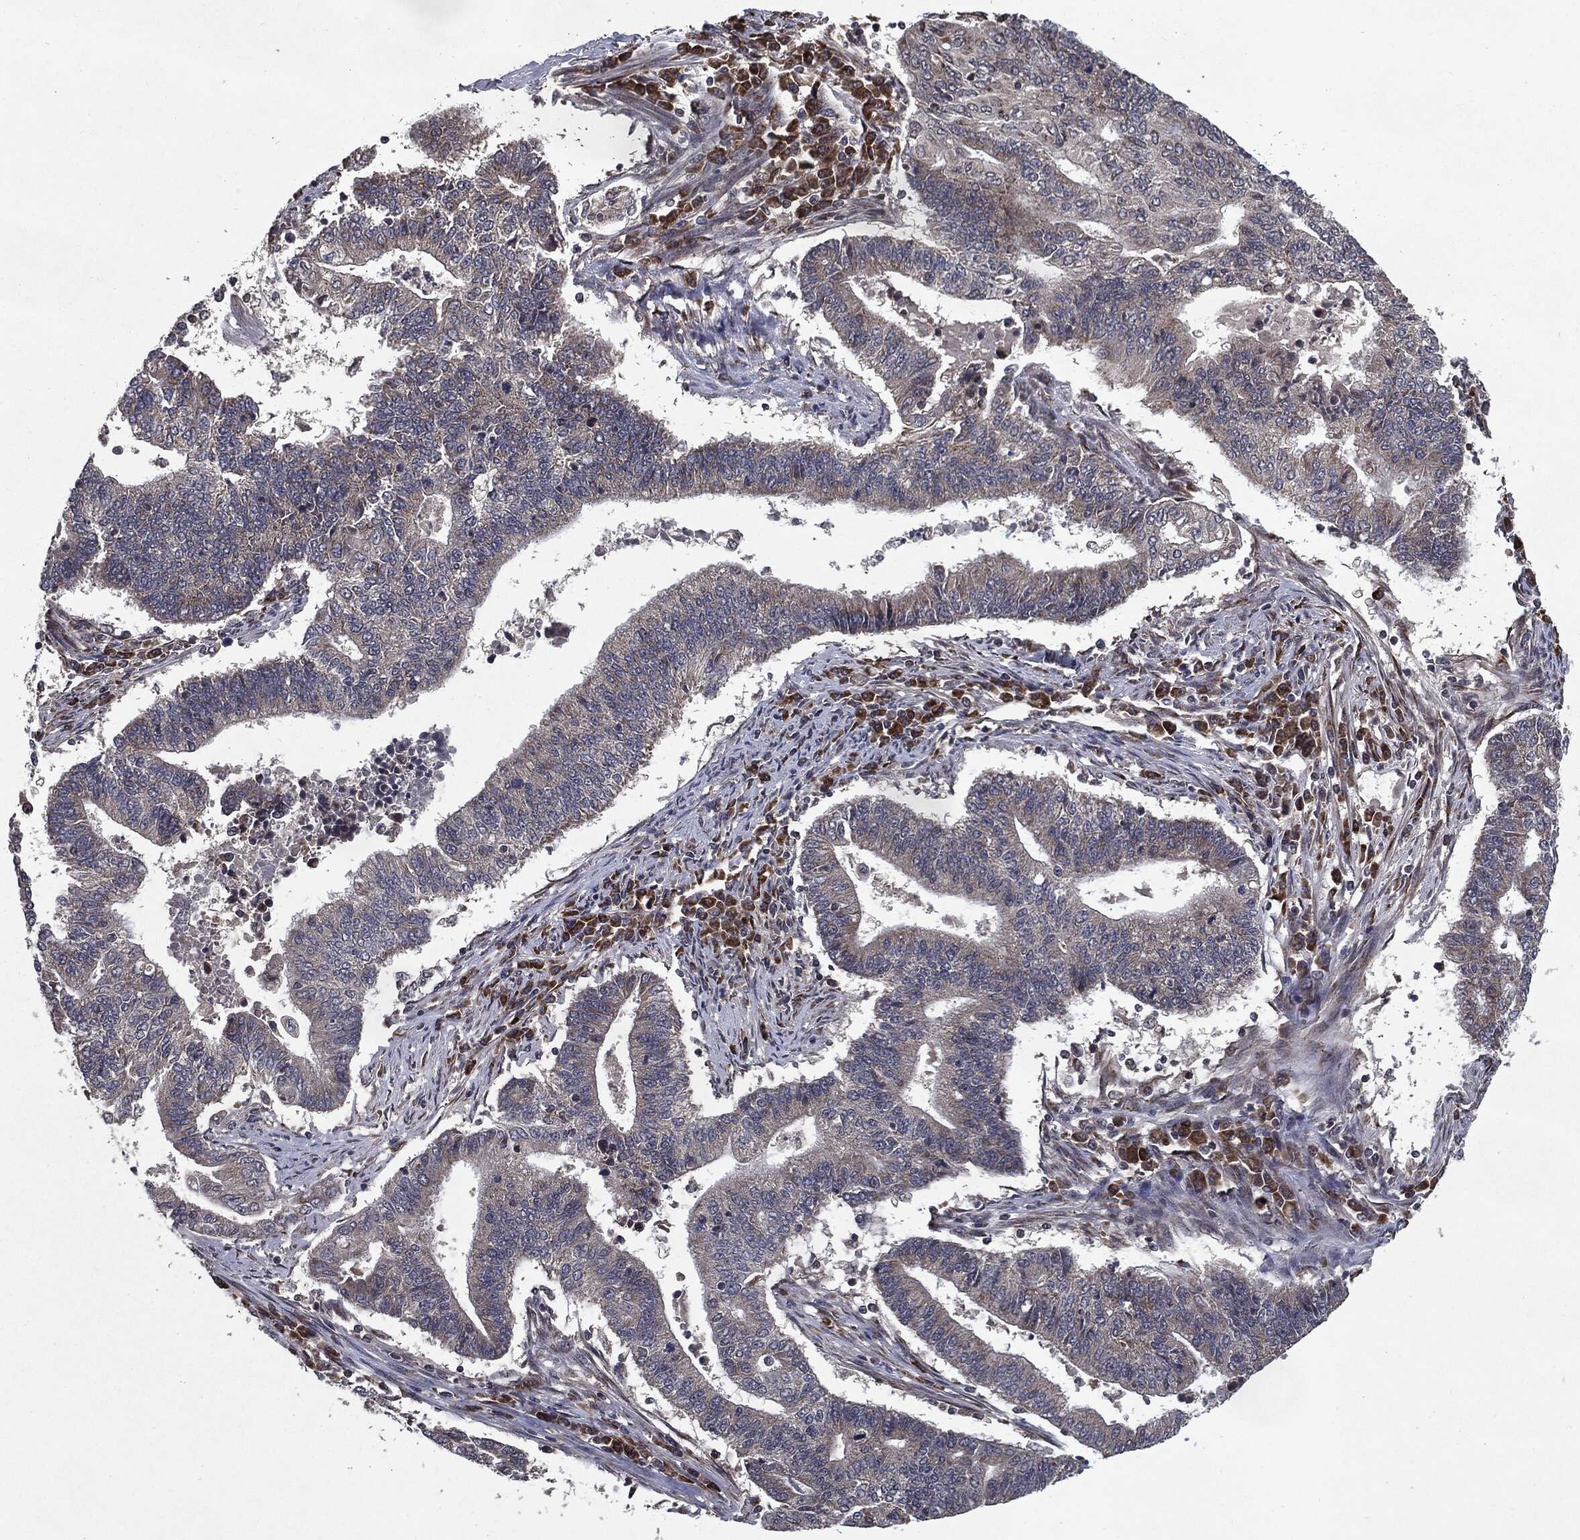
{"staining": {"intensity": "moderate", "quantity": "<25%", "location": "cytoplasmic/membranous"}, "tissue": "endometrial cancer", "cell_type": "Tumor cells", "image_type": "cancer", "snomed": [{"axis": "morphology", "description": "Adenocarcinoma, NOS"}, {"axis": "topography", "description": "Uterus"}, {"axis": "topography", "description": "Endometrium"}], "caption": "Protein expression analysis of human endometrial cancer (adenocarcinoma) reveals moderate cytoplasmic/membranous positivity in approximately <25% of tumor cells. (Brightfield microscopy of DAB IHC at high magnification).", "gene": "HDAC5", "patient": {"sex": "female", "age": 54}}